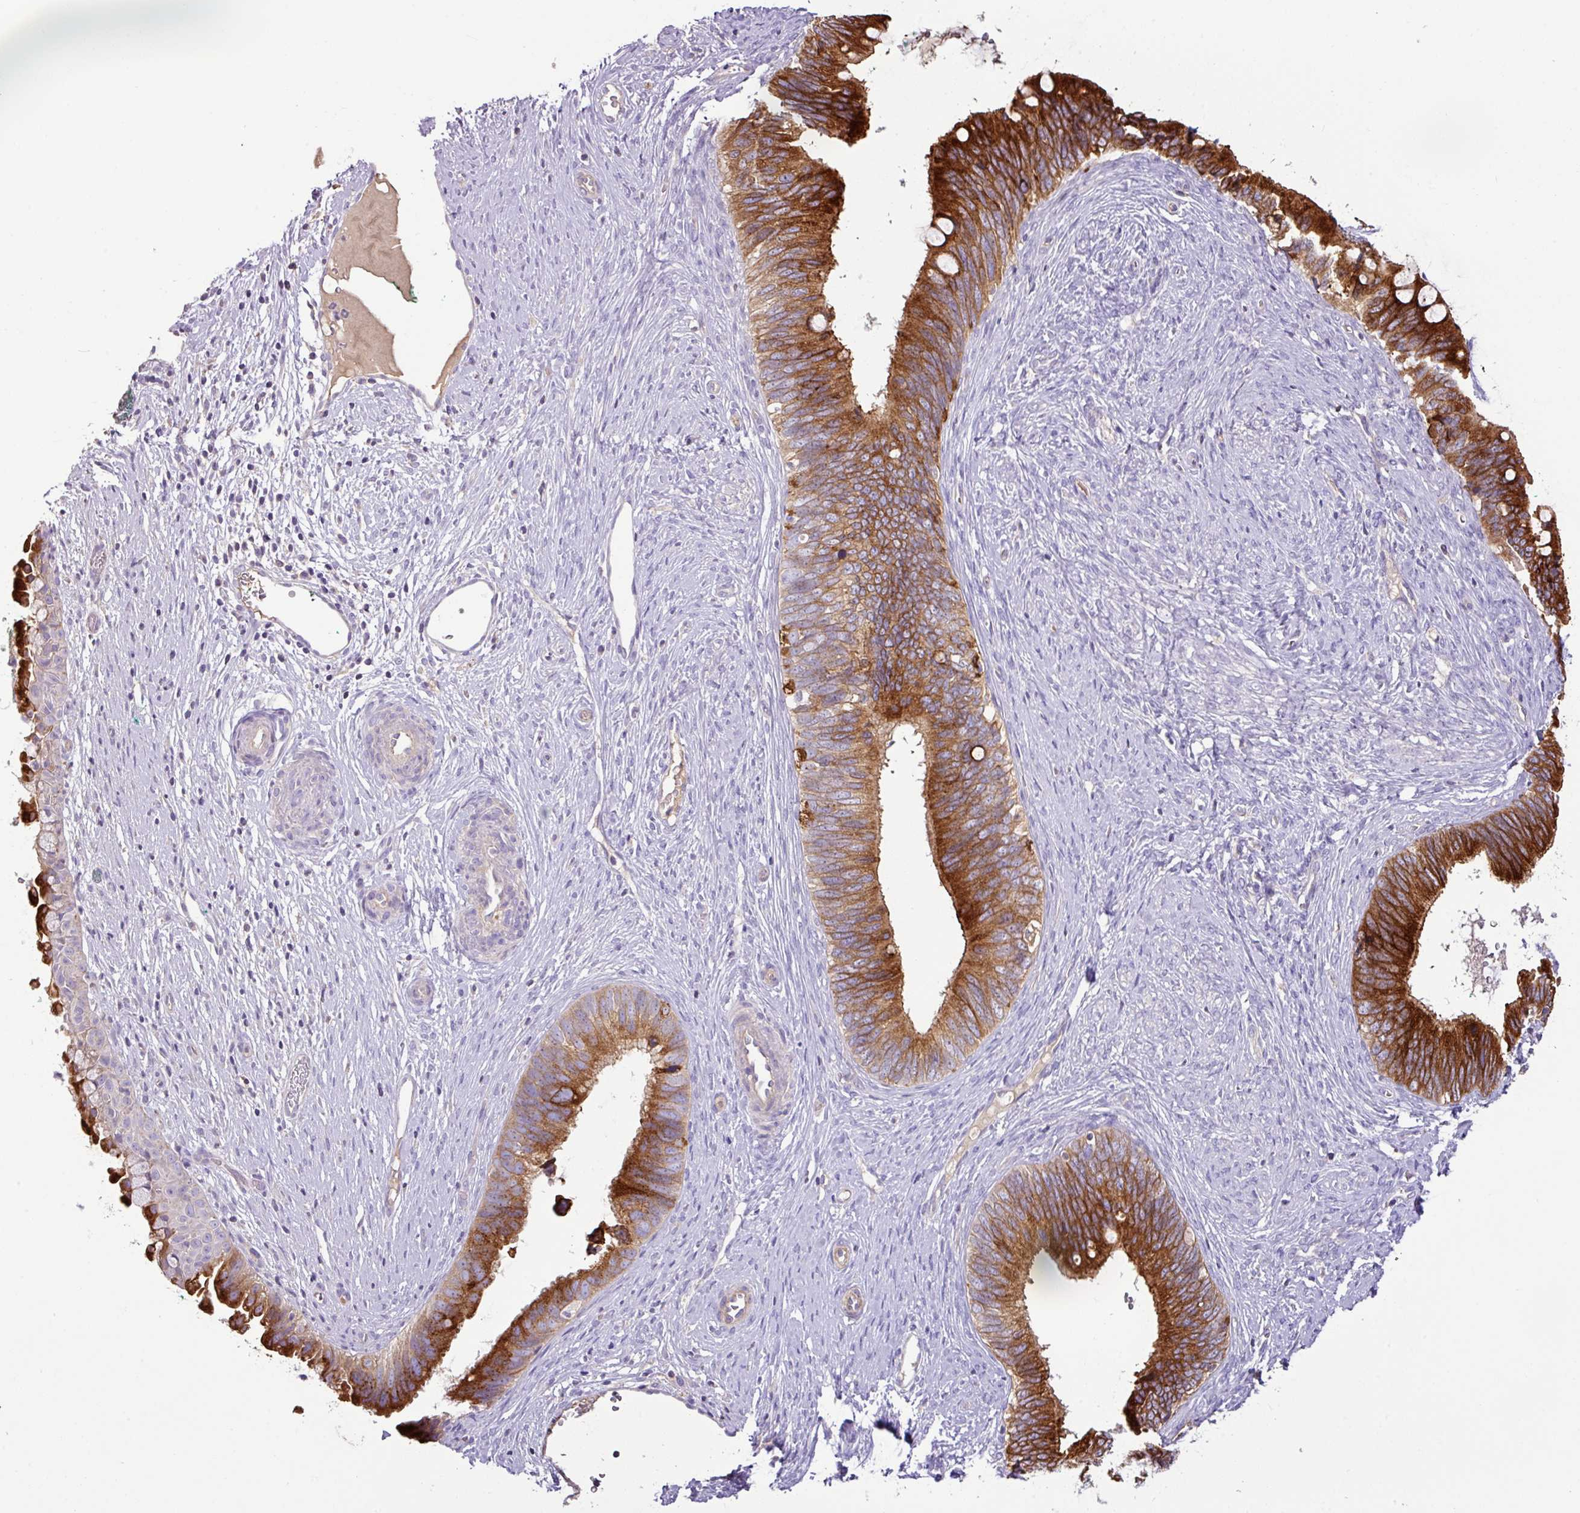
{"staining": {"intensity": "strong", "quantity": ">75%", "location": "cytoplasmic/membranous"}, "tissue": "cervical cancer", "cell_type": "Tumor cells", "image_type": "cancer", "snomed": [{"axis": "morphology", "description": "Adenocarcinoma, NOS"}, {"axis": "topography", "description": "Cervix"}], "caption": "An IHC histopathology image of tumor tissue is shown. Protein staining in brown labels strong cytoplasmic/membranous positivity in cervical adenocarcinoma within tumor cells.", "gene": "AGR3", "patient": {"sex": "female", "age": 42}}